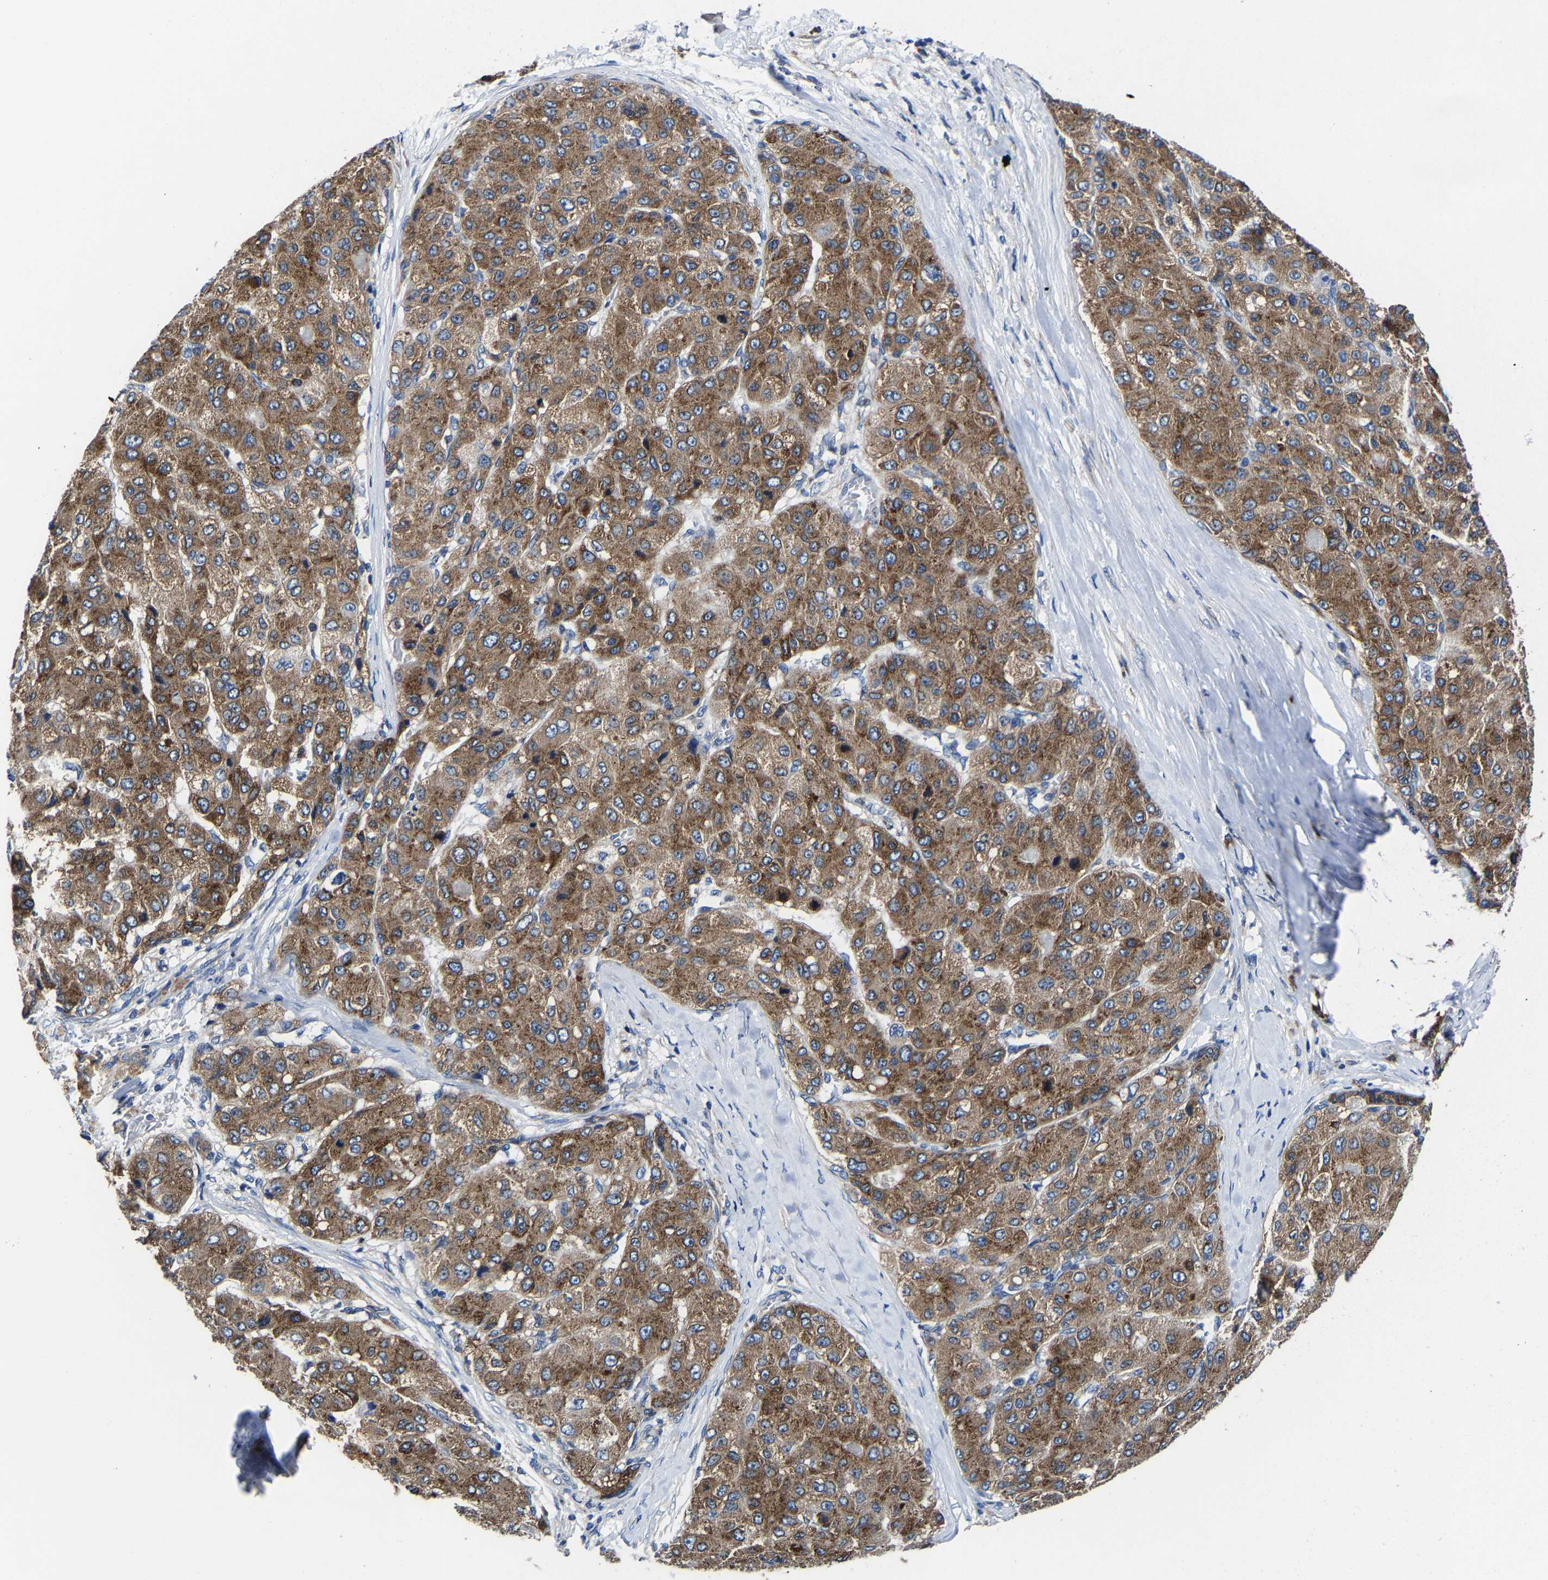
{"staining": {"intensity": "moderate", "quantity": ">75%", "location": "cytoplasmic/membranous"}, "tissue": "liver cancer", "cell_type": "Tumor cells", "image_type": "cancer", "snomed": [{"axis": "morphology", "description": "Carcinoma, Hepatocellular, NOS"}, {"axis": "topography", "description": "Liver"}], "caption": "Human liver hepatocellular carcinoma stained for a protein (brown) shows moderate cytoplasmic/membranous positive positivity in about >75% of tumor cells.", "gene": "EBAG9", "patient": {"sex": "male", "age": 80}}